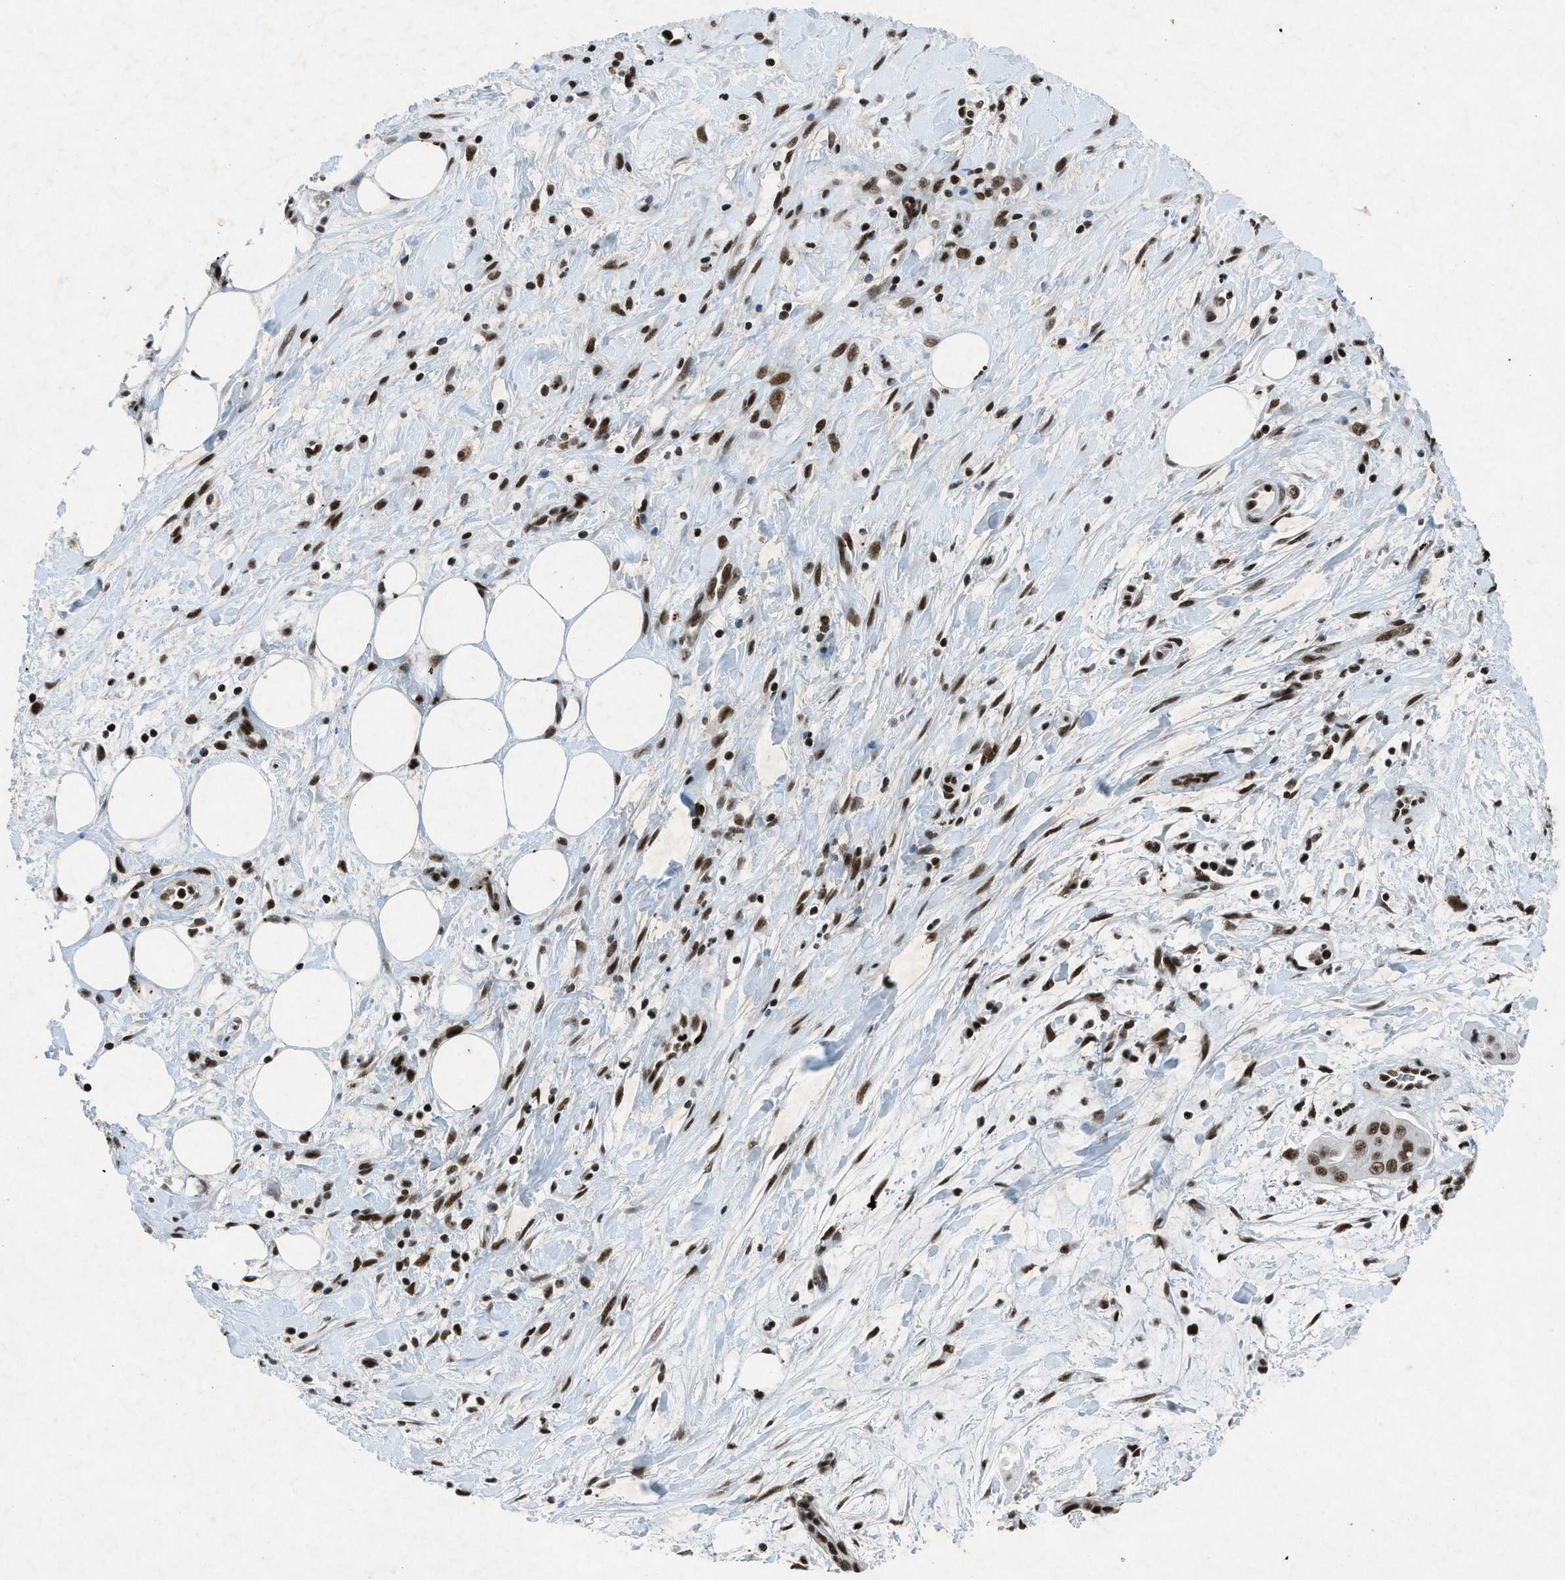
{"staining": {"intensity": "moderate", "quantity": ">75%", "location": "nuclear"}, "tissue": "pancreatic cancer", "cell_type": "Tumor cells", "image_type": "cancer", "snomed": [{"axis": "morphology", "description": "Adenocarcinoma, NOS"}, {"axis": "topography", "description": "Pancreas"}], "caption": "Human pancreatic adenocarcinoma stained with a protein marker reveals moderate staining in tumor cells.", "gene": "NXF1", "patient": {"sex": "female", "age": 75}}